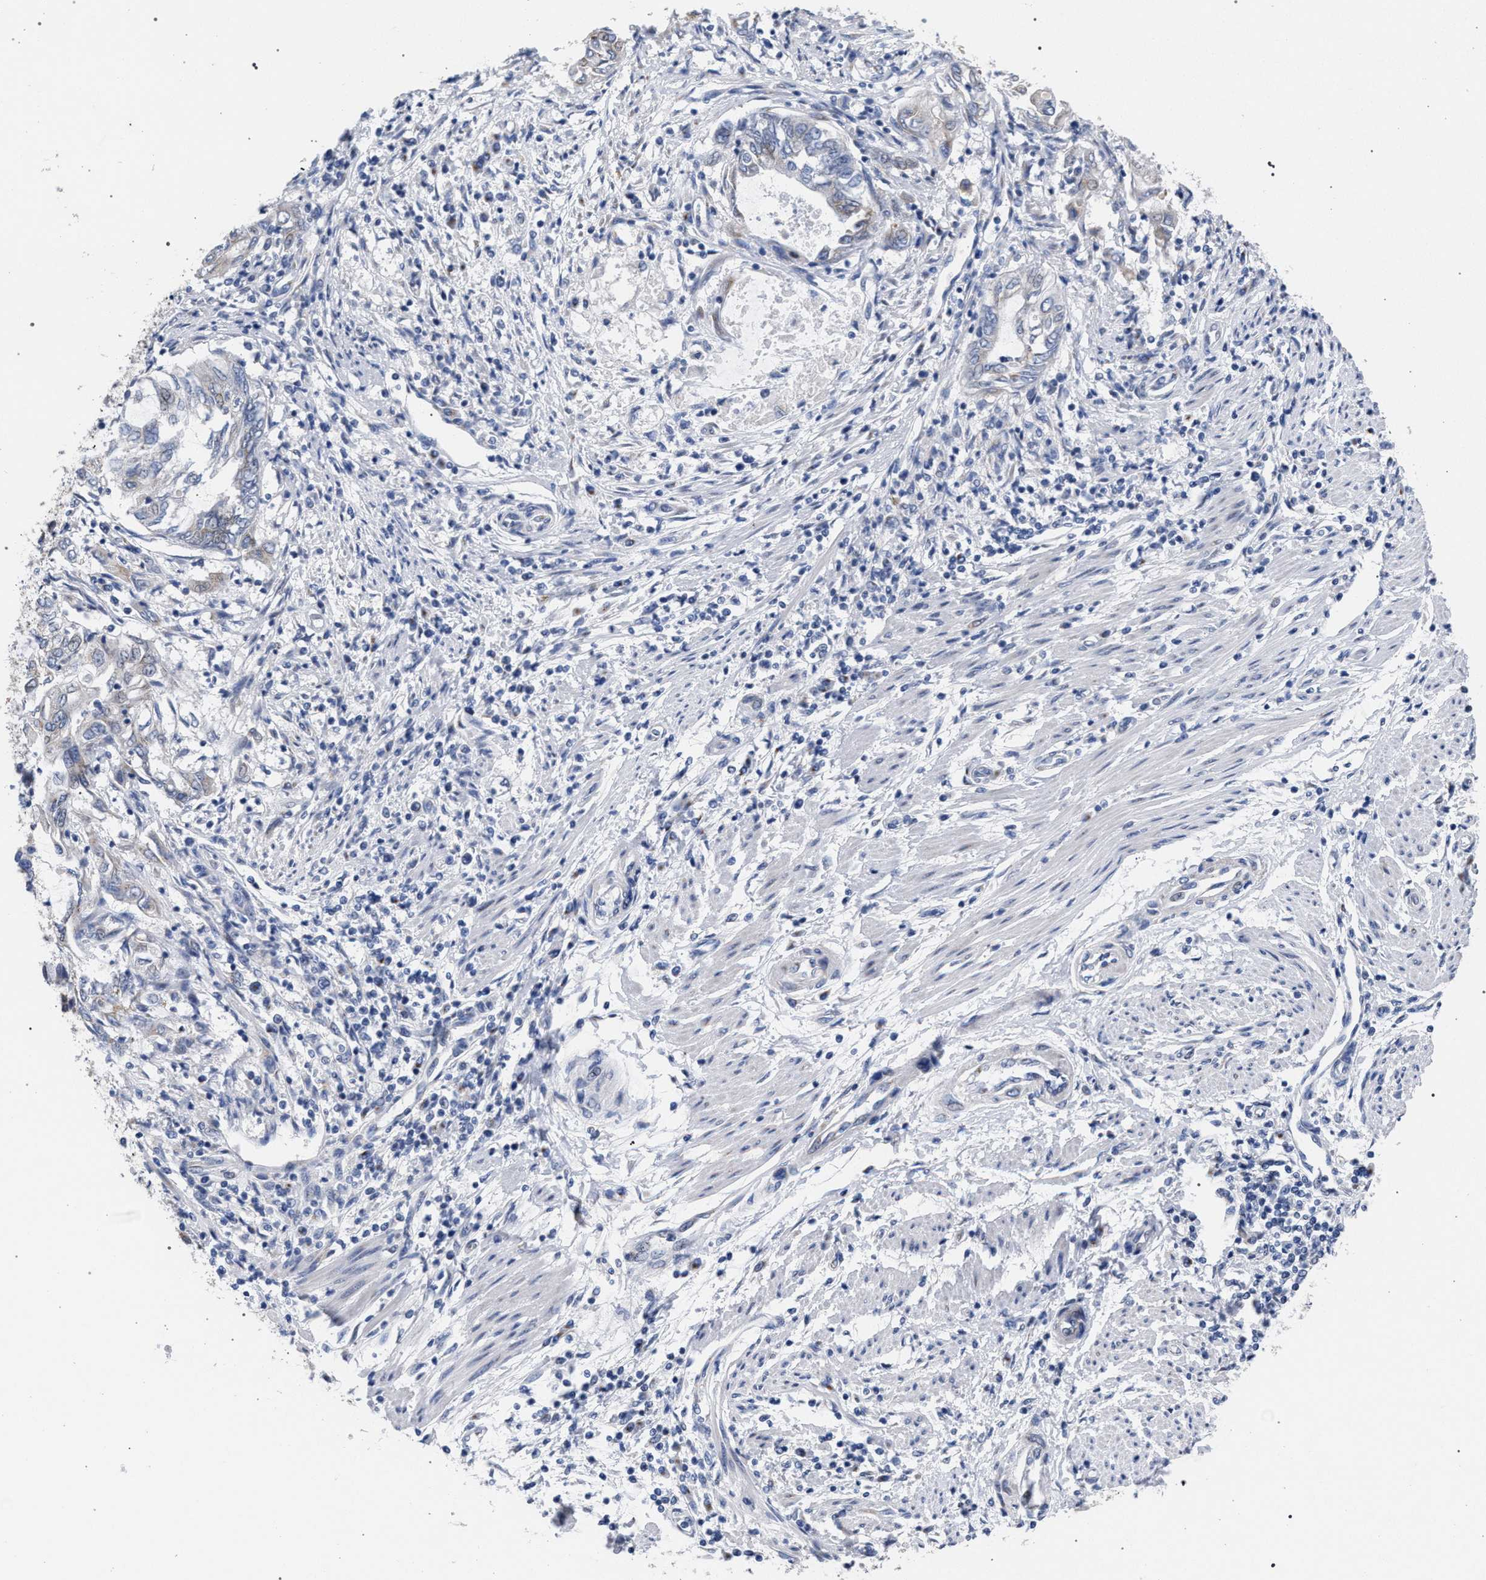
{"staining": {"intensity": "weak", "quantity": "<25%", "location": "cytoplasmic/membranous"}, "tissue": "endometrial cancer", "cell_type": "Tumor cells", "image_type": "cancer", "snomed": [{"axis": "morphology", "description": "Adenocarcinoma, NOS"}, {"axis": "topography", "description": "Uterus"}, {"axis": "topography", "description": "Endometrium"}], "caption": "The immunohistochemistry photomicrograph has no significant expression in tumor cells of endometrial adenocarcinoma tissue. The staining was performed using DAB (3,3'-diaminobenzidine) to visualize the protein expression in brown, while the nuclei were stained in blue with hematoxylin (Magnification: 20x).", "gene": "GOLGA2", "patient": {"sex": "female", "age": 70}}